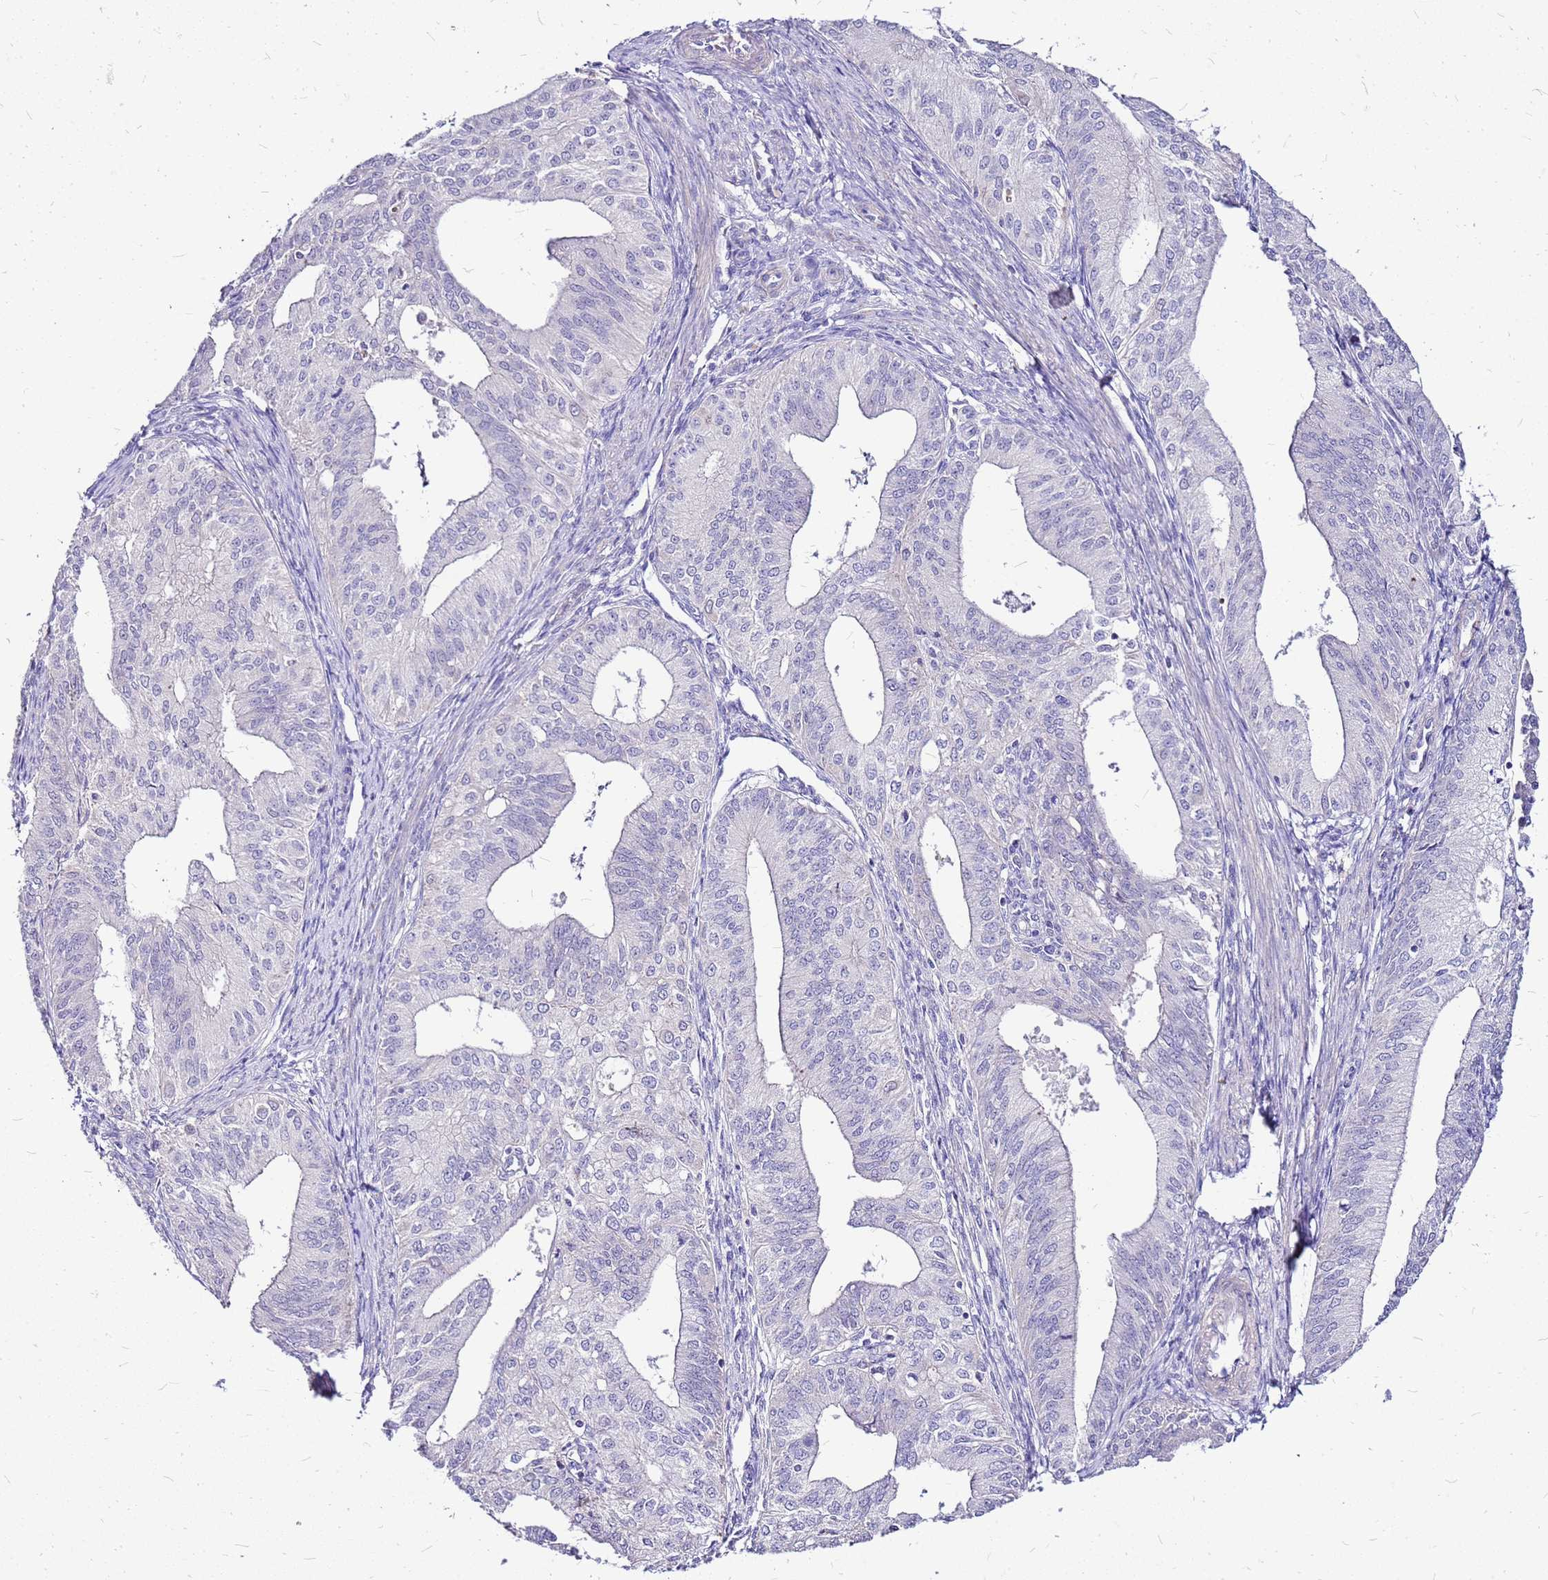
{"staining": {"intensity": "negative", "quantity": "none", "location": "none"}, "tissue": "endometrial cancer", "cell_type": "Tumor cells", "image_type": "cancer", "snomed": [{"axis": "morphology", "description": "Adenocarcinoma, NOS"}, {"axis": "topography", "description": "Endometrium"}], "caption": "This is an immunohistochemistry histopathology image of human endometrial cancer (adenocarcinoma). There is no expression in tumor cells.", "gene": "DCDC2B", "patient": {"sex": "female", "age": 50}}